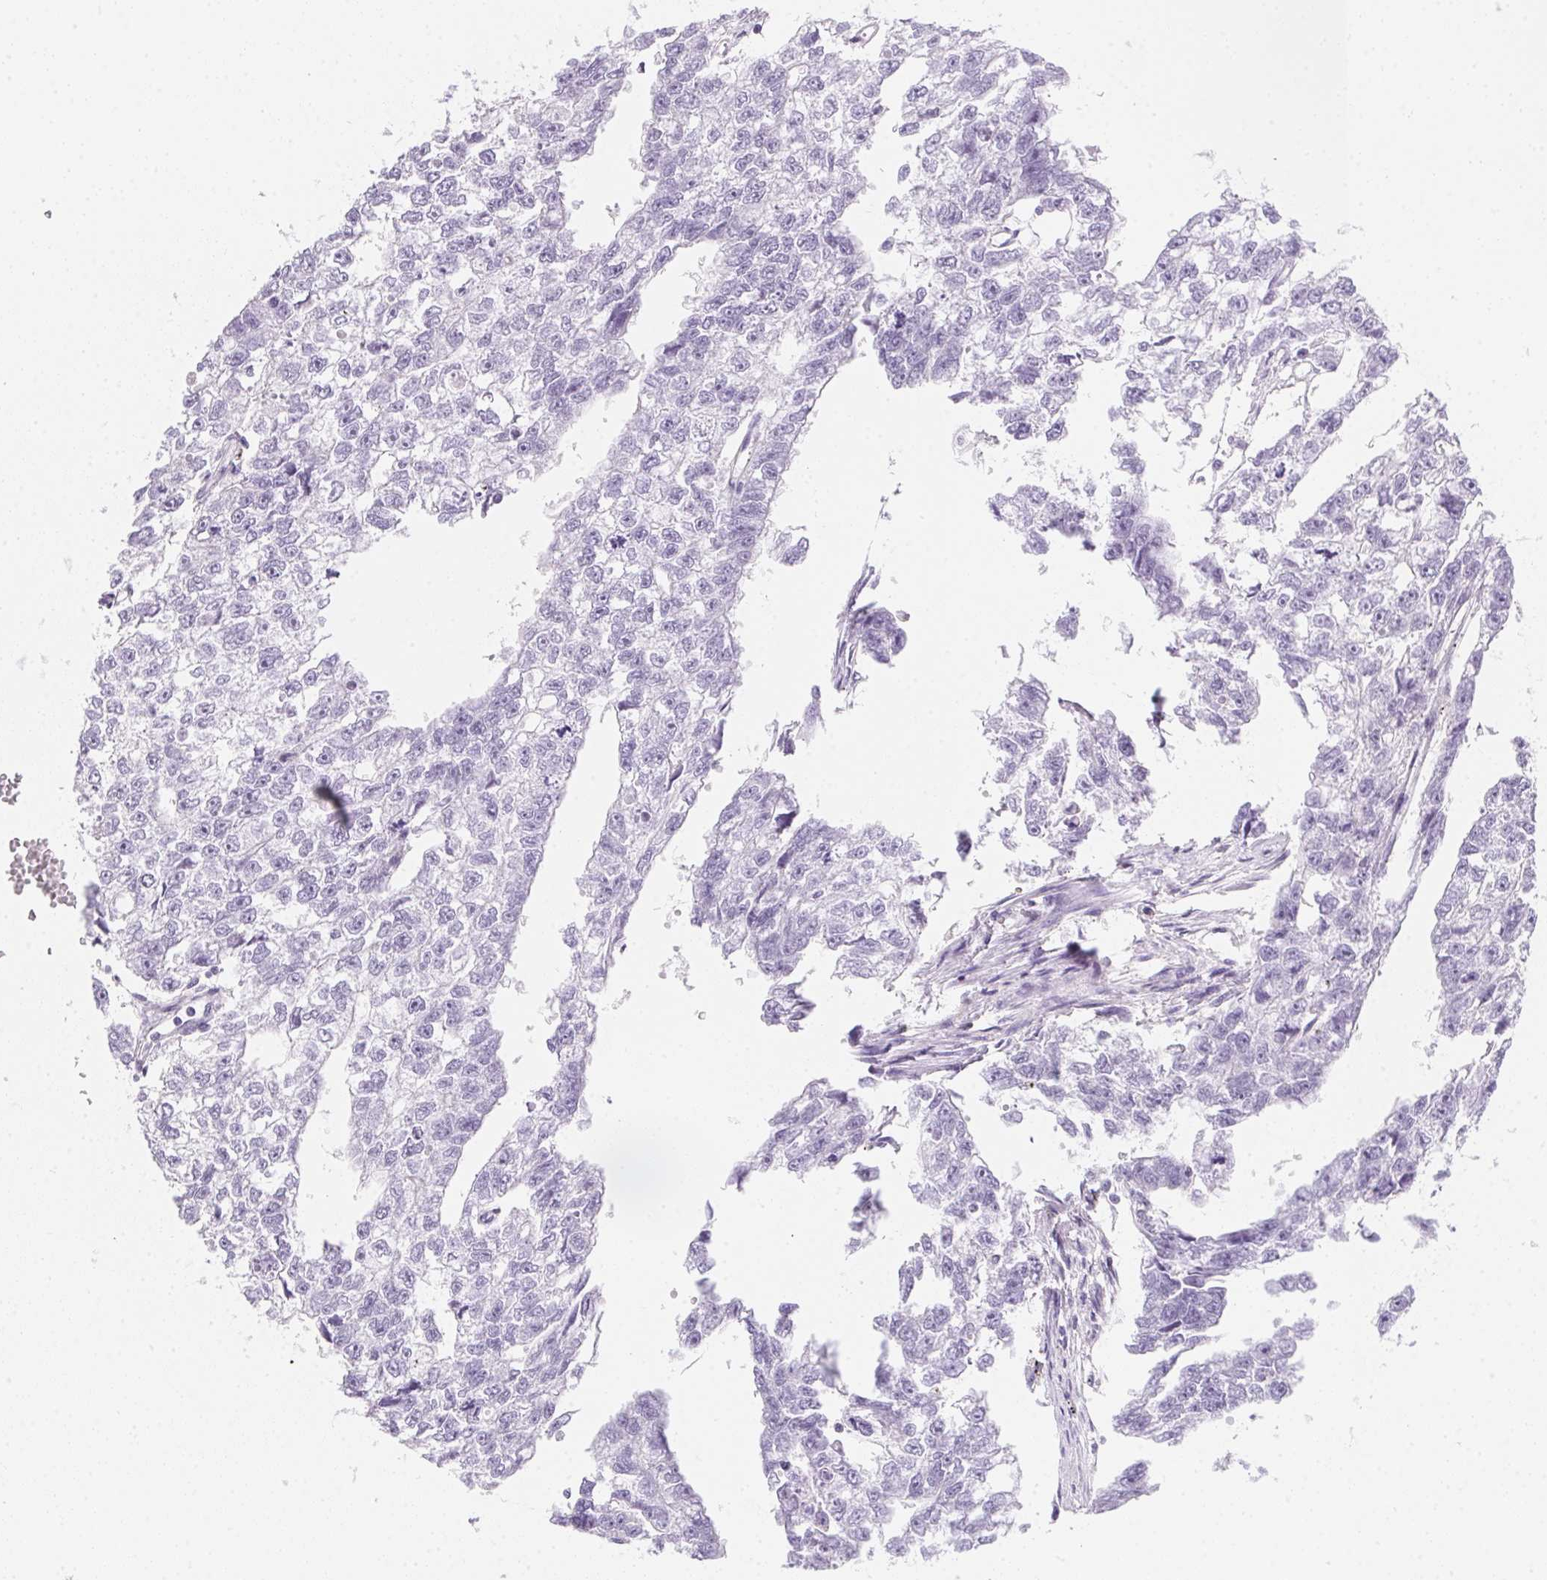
{"staining": {"intensity": "negative", "quantity": "none", "location": "none"}, "tissue": "testis cancer", "cell_type": "Tumor cells", "image_type": "cancer", "snomed": [{"axis": "morphology", "description": "Carcinoma, Embryonal, NOS"}, {"axis": "morphology", "description": "Teratoma, malignant, NOS"}, {"axis": "topography", "description": "Testis"}], "caption": "Human testis embryonal carcinoma stained for a protein using immunohistochemistry (IHC) shows no staining in tumor cells.", "gene": "AQP5", "patient": {"sex": "male", "age": 44}}